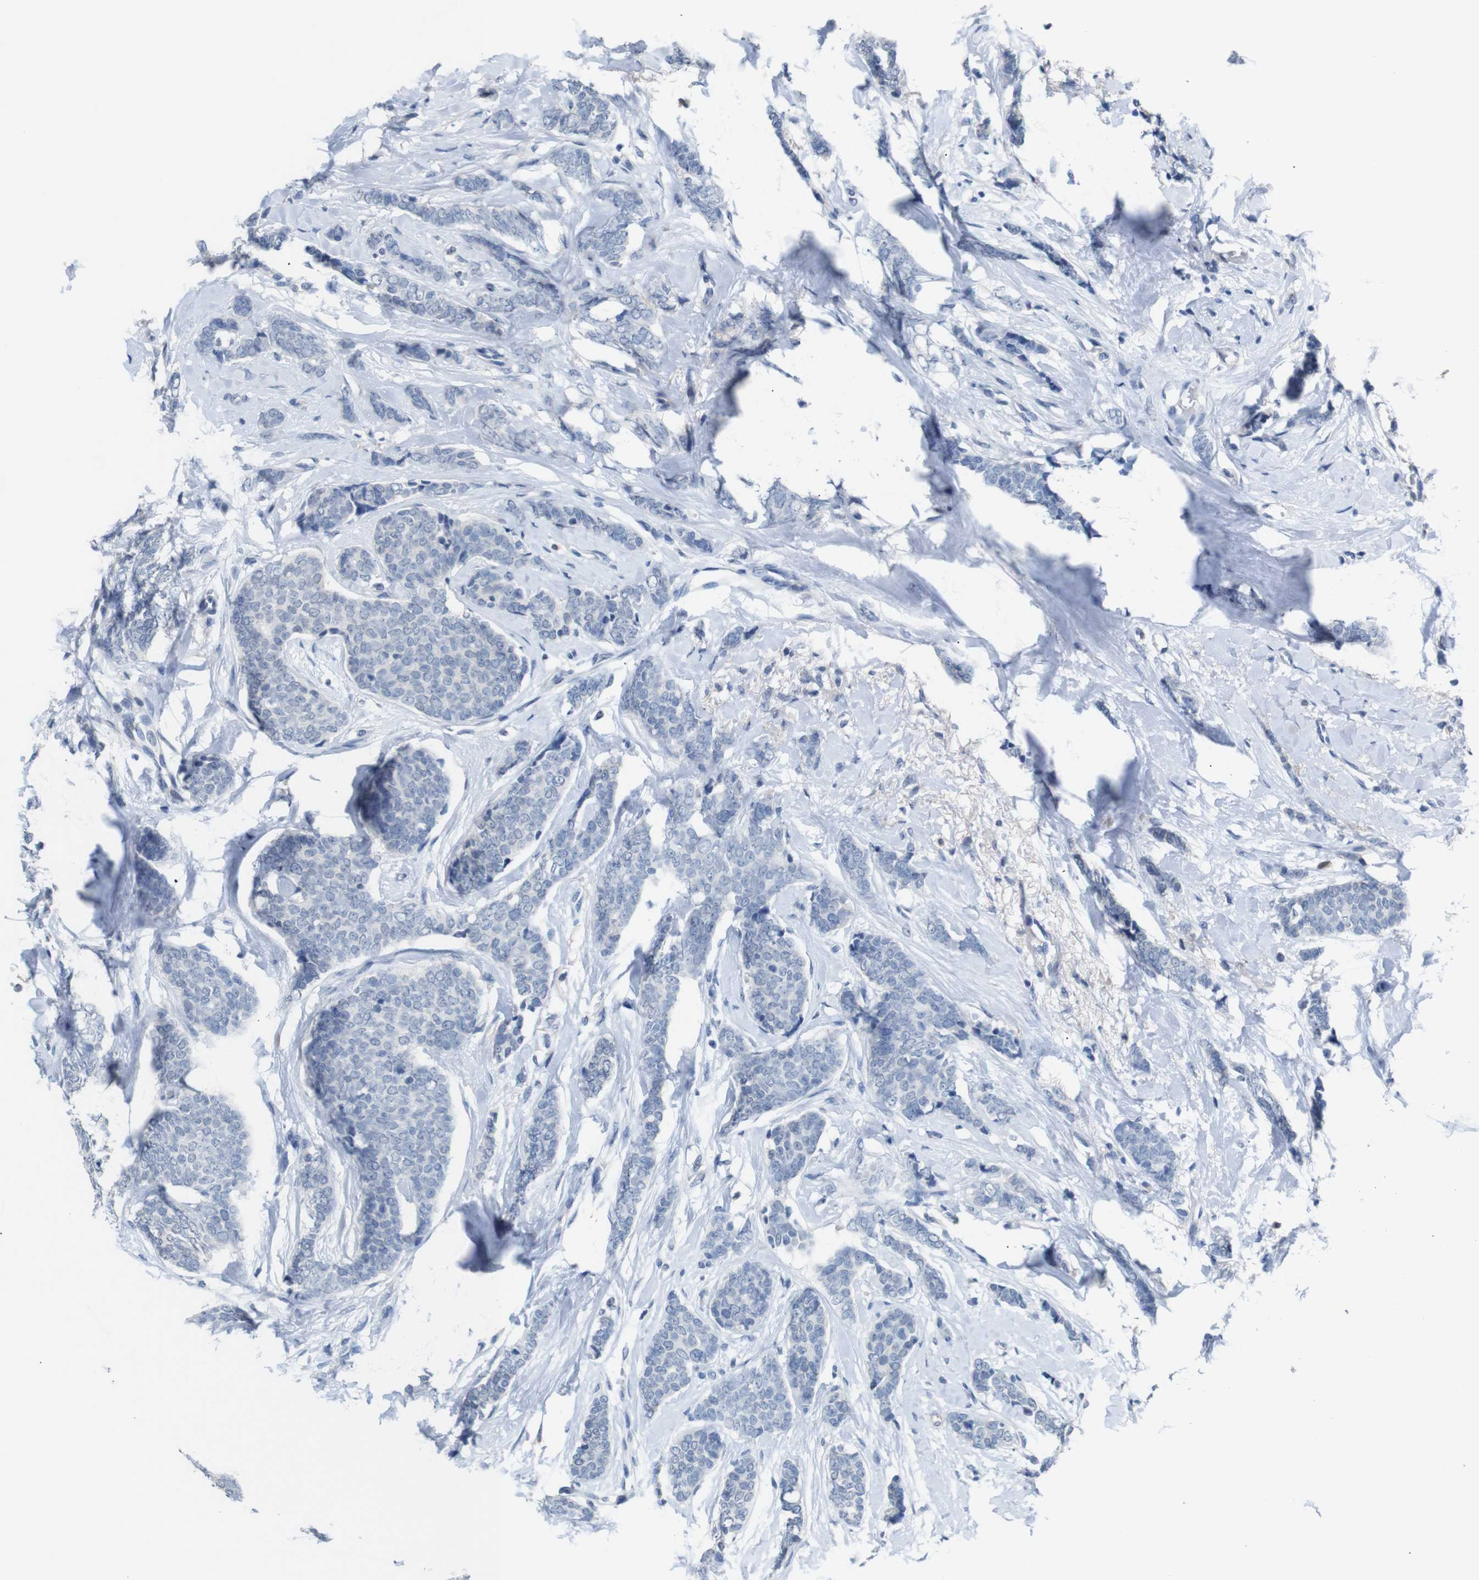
{"staining": {"intensity": "negative", "quantity": "none", "location": "none"}, "tissue": "breast cancer", "cell_type": "Tumor cells", "image_type": "cancer", "snomed": [{"axis": "morphology", "description": "Lobular carcinoma"}, {"axis": "topography", "description": "Skin"}, {"axis": "topography", "description": "Breast"}], "caption": "The micrograph displays no staining of tumor cells in lobular carcinoma (breast).", "gene": "CHRM5", "patient": {"sex": "female", "age": 46}}